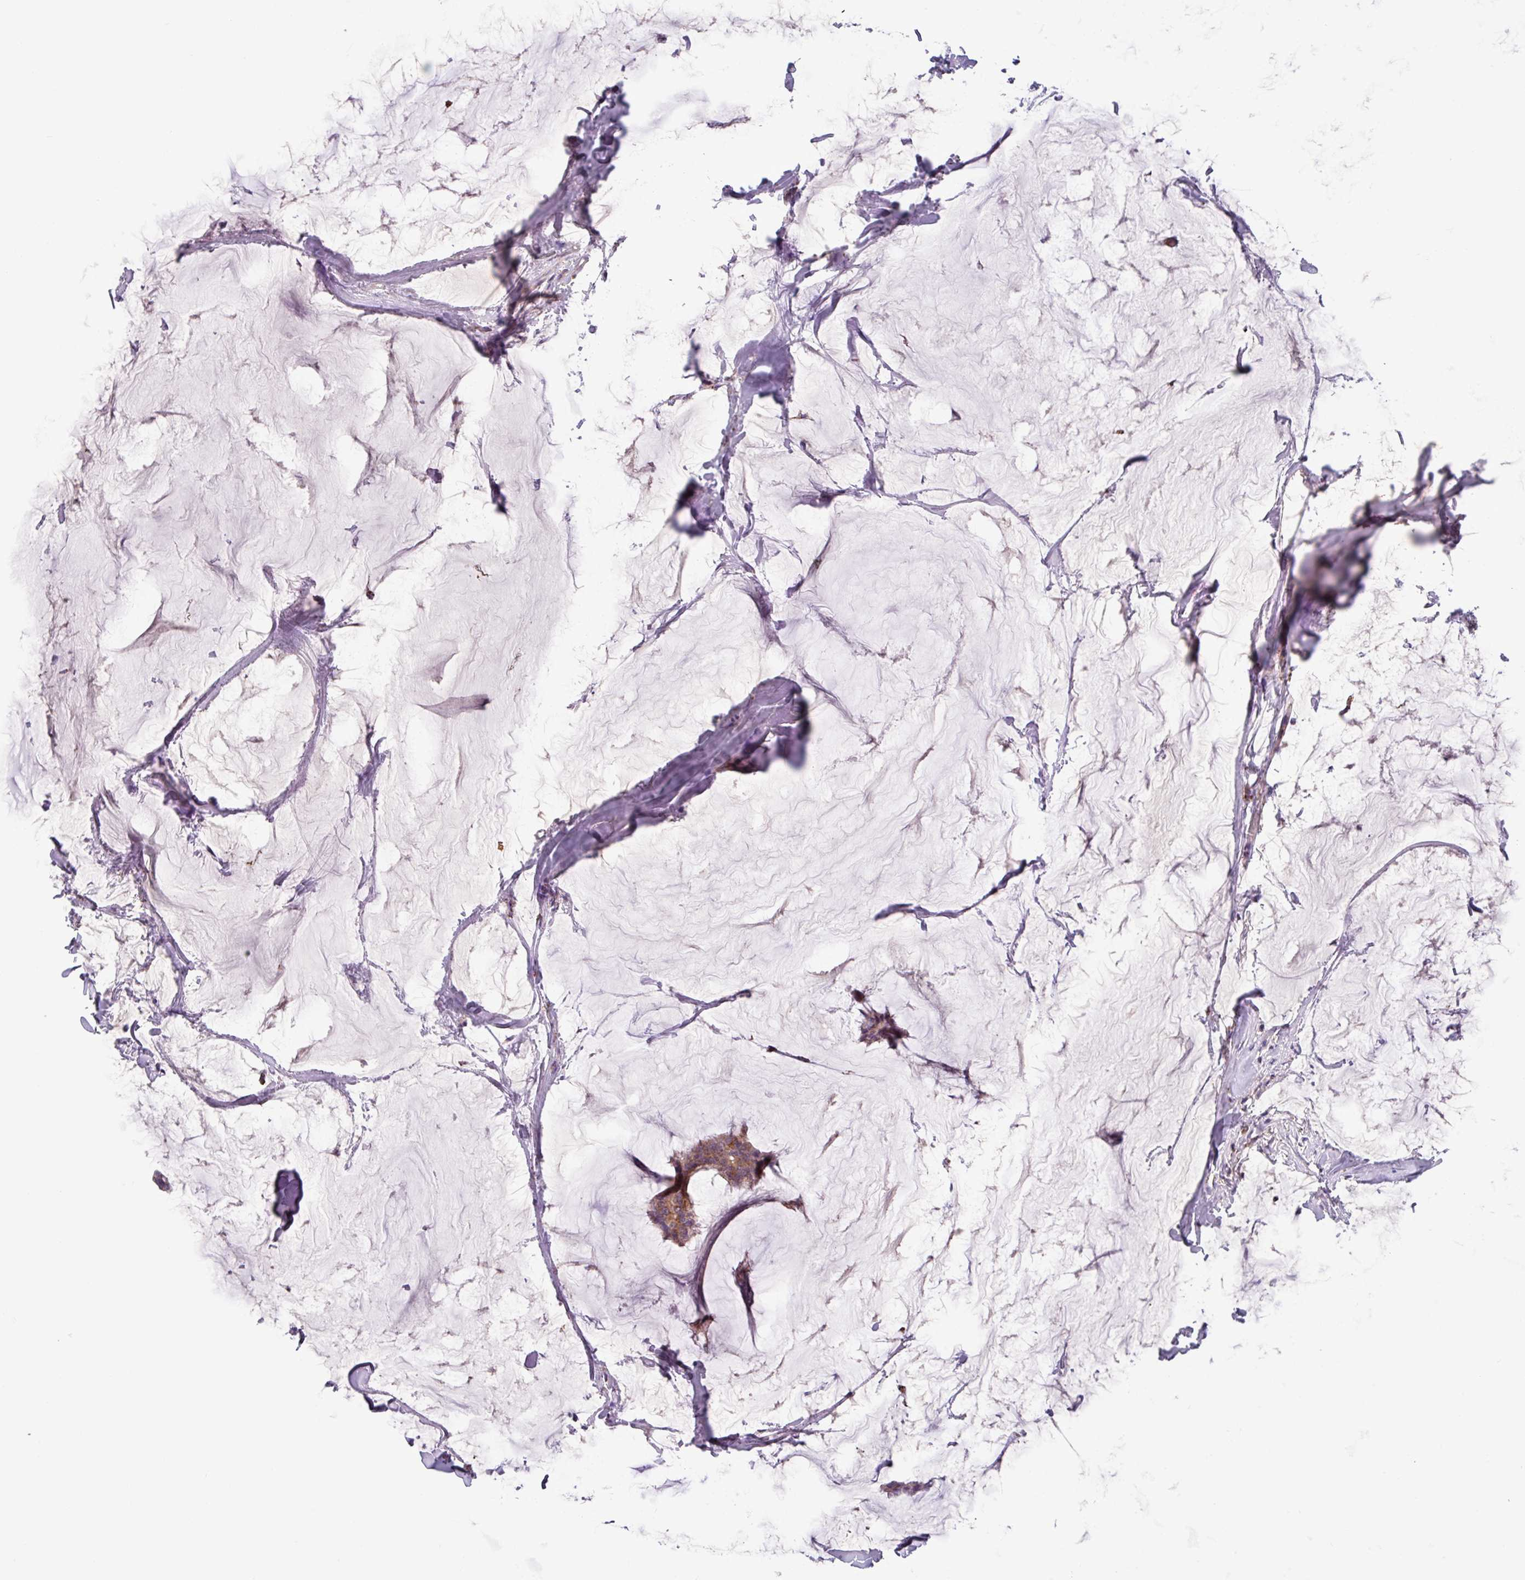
{"staining": {"intensity": "weak", "quantity": ">75%", "location": "cytoplasmic/membranous"}, "tissue": "breast cancer", "cell_type": "Tumor cells", "image_type": "cancer", "snomed": [{"axis": "morphology", "description": "Duct carcinoma"}, {"axis": "topography", "description": "Breast"}], "caption": "Breast cancer was stained to show a protein in brown. There is low levels of weak cytoplasmic/membranous staining in approximately >75% of tumor cells.", "gene": "AKIRIN1", "patient": {"sex": "female", "age": 93}}